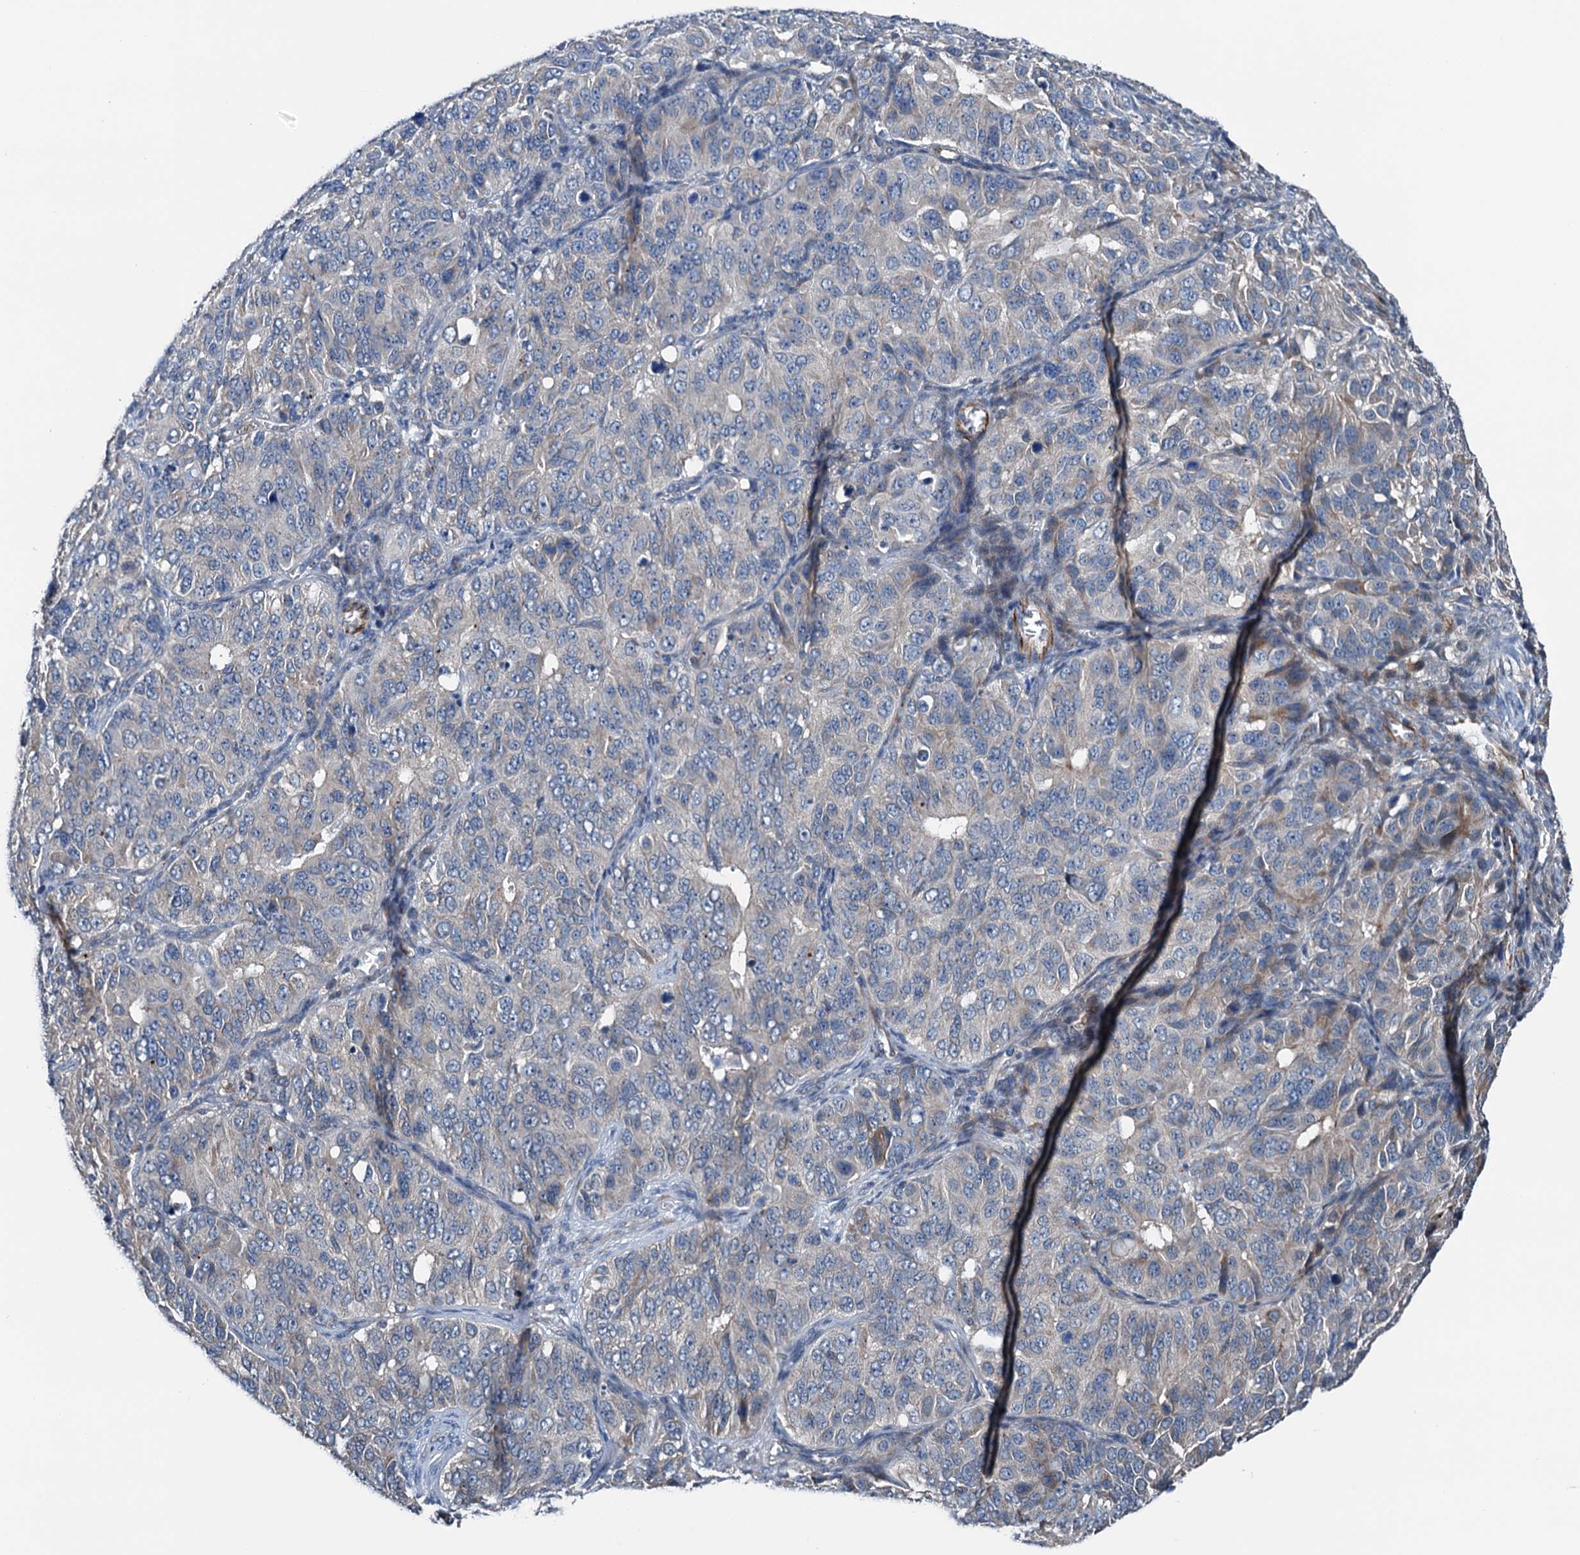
{"staining": {"intensity": "weak", "quantity": "<25%", "location": "cytoplasmic/membranous"}, "tissue": "ovarian cancer", "cell_type": "Tumor cells", "image_type": "cancer", "snomed": [{"axis": "morphology", "description": "Carcinoma, endometroid"}, {"axis": "topography", "description": "Ovary"}], "caption": "IHC of human ovarian cancer demonstrates no staining in tumor cells.", "gene": "ELAC1", "patient": {"sex": "female", "age": 51}}